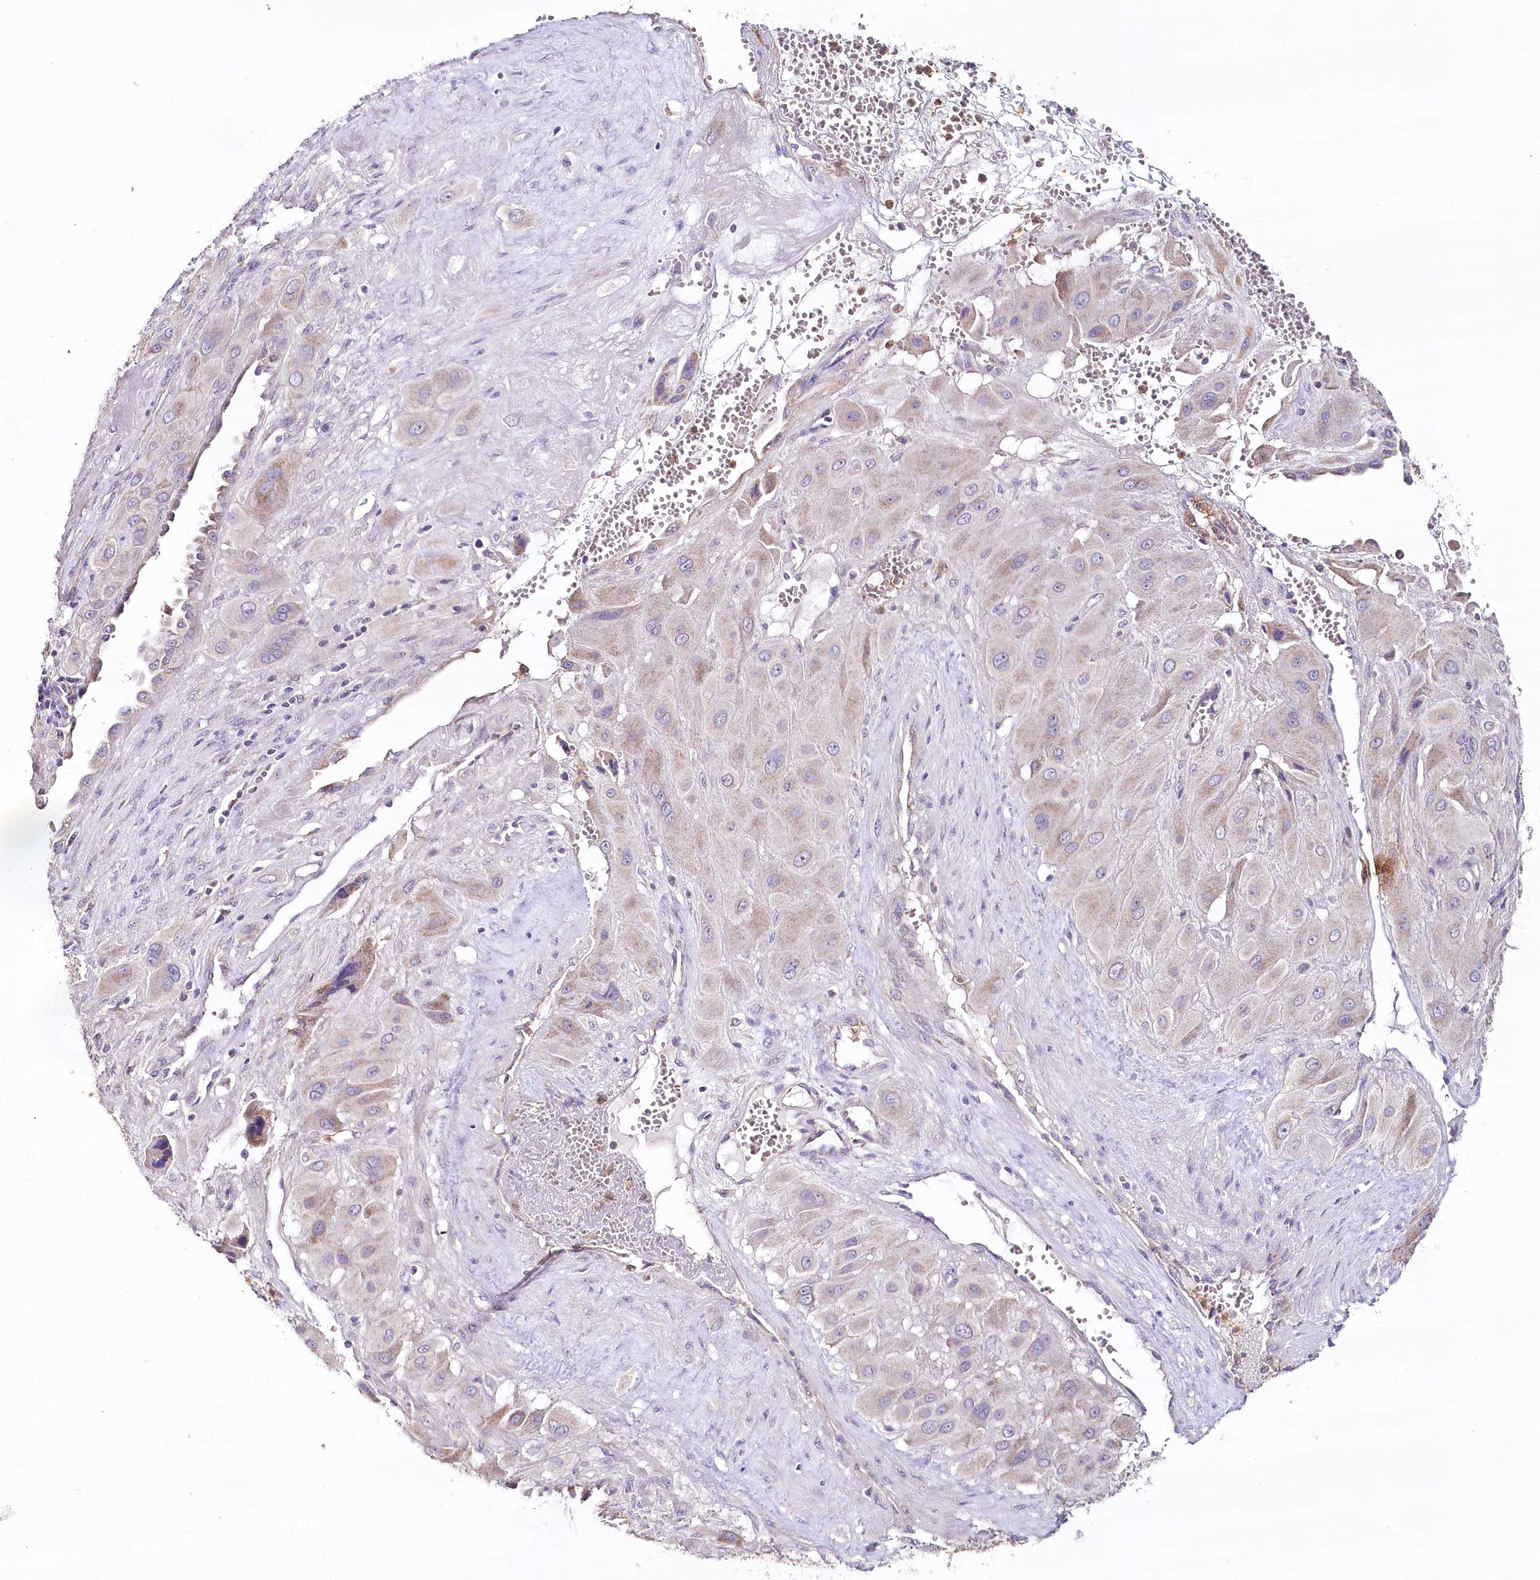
{"staining": {"intensity": "negative", "quantity": "none", "location": "none"}, "tissue": "cervical cancer", "cell_type": "Tumor cells", "image_type": "cancer", "snomed": [{"axis": "morphology", "description": "Squamous cell carcinoma, NOS"}, {"axis": "topography", "description": "Cervix"}], "caption": "Tumor cells are negative for protein expression in human cervical squamous cell carcinoma. The staining is performed using DAB (3,3'-diaminobenzidine) brown chromogen with nuclei counter-stained in using hematoxylin.", "gene": "MMP25", "patient": {"sex": "female", "age": 34}}